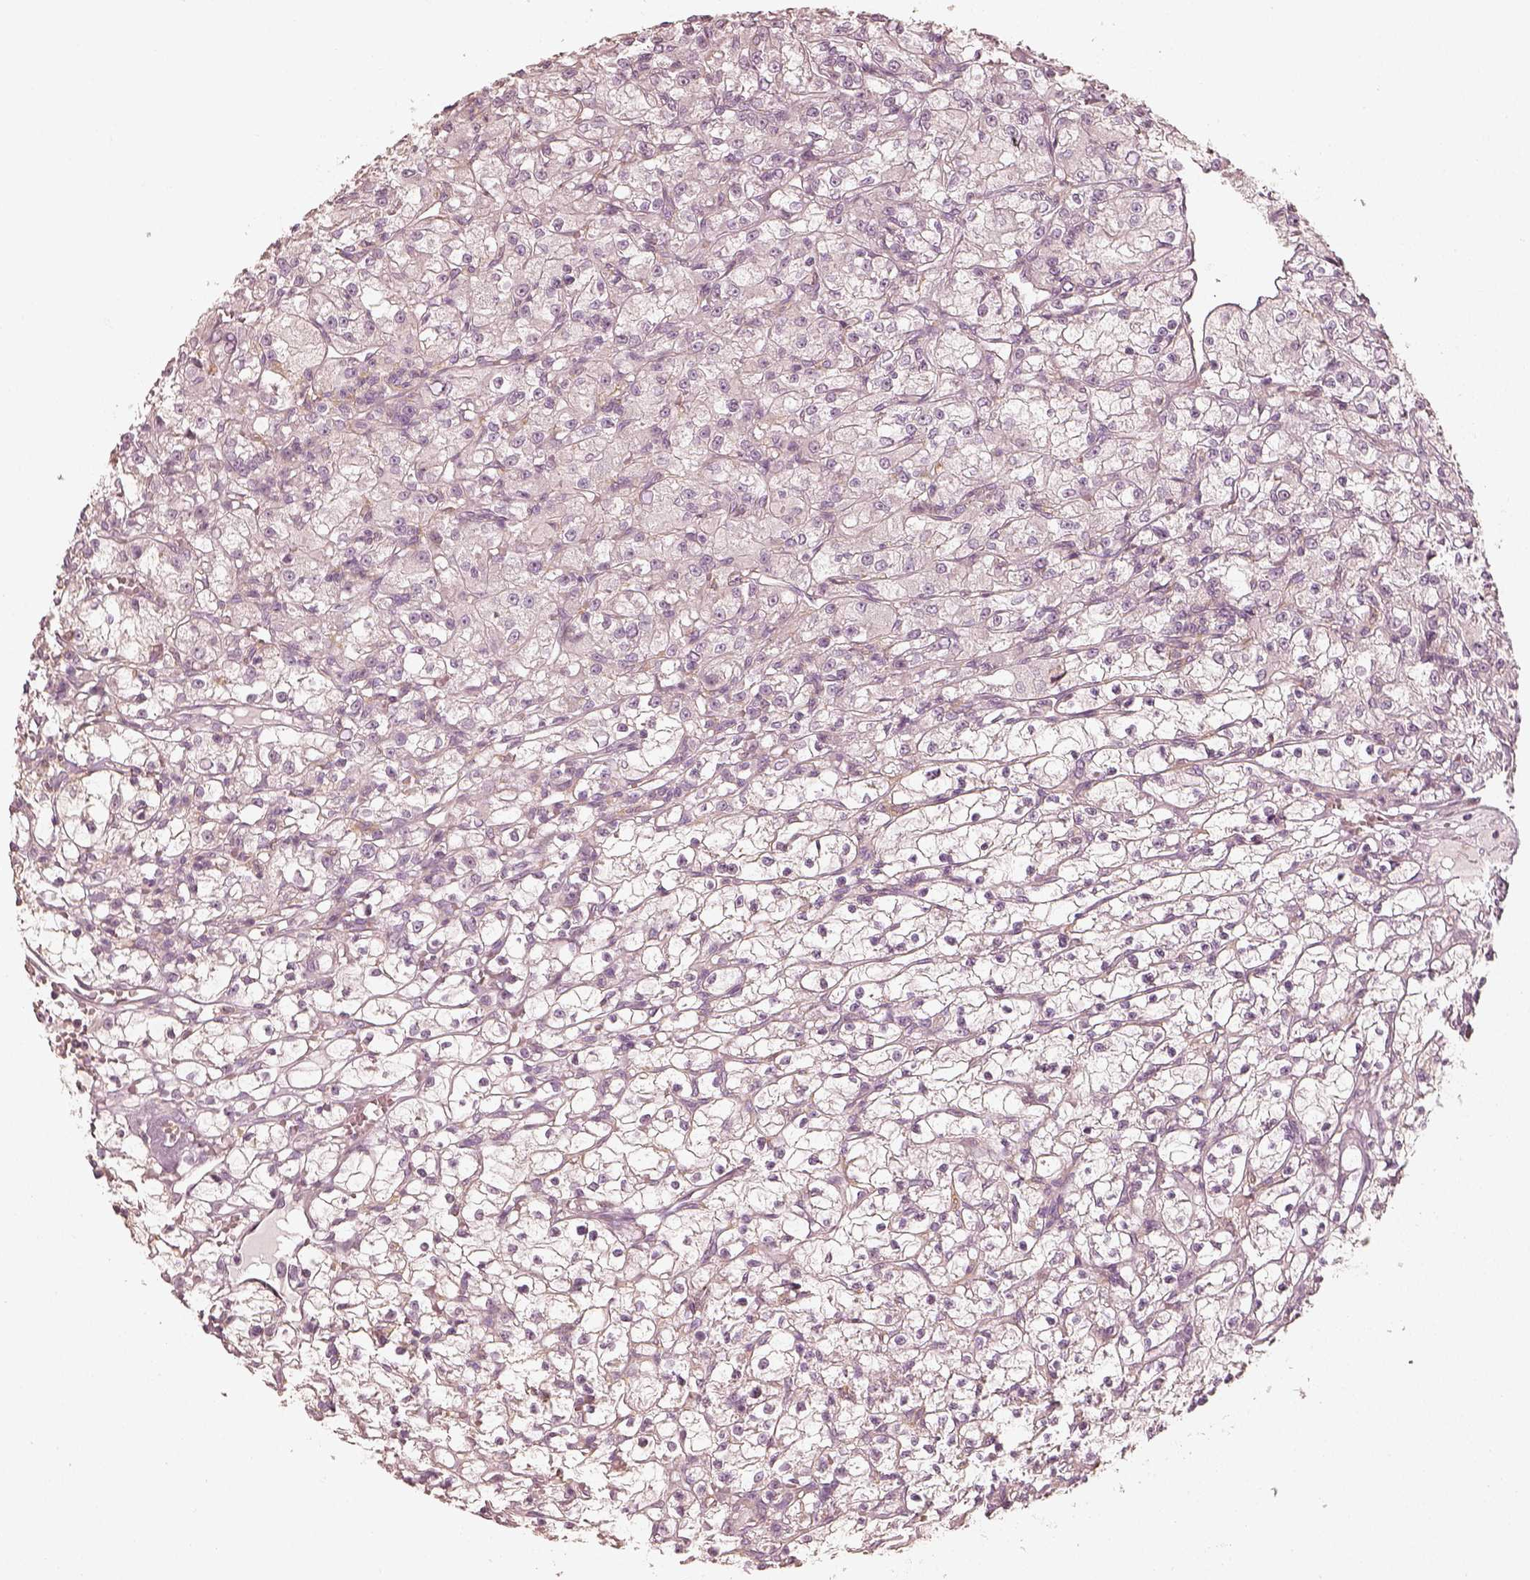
{"staining": {"intensity": "negative", "quantity": "none", "location": "none"}, "tissue": "renal cancer", "cell_type": "Tumor cells", "image_type": "cancer", "snomed": [{"axis": "morphology", "description": "Adenocarcinoma, NOS"}, {"axis": "topography", "description": "Kidney"}], "caption": "A histopathology image of human adenocarcinoma (renal) is negative for staining in tumor cells.", "gene": "FMNL2", "patient": {"sex": "female", "age": 59}}